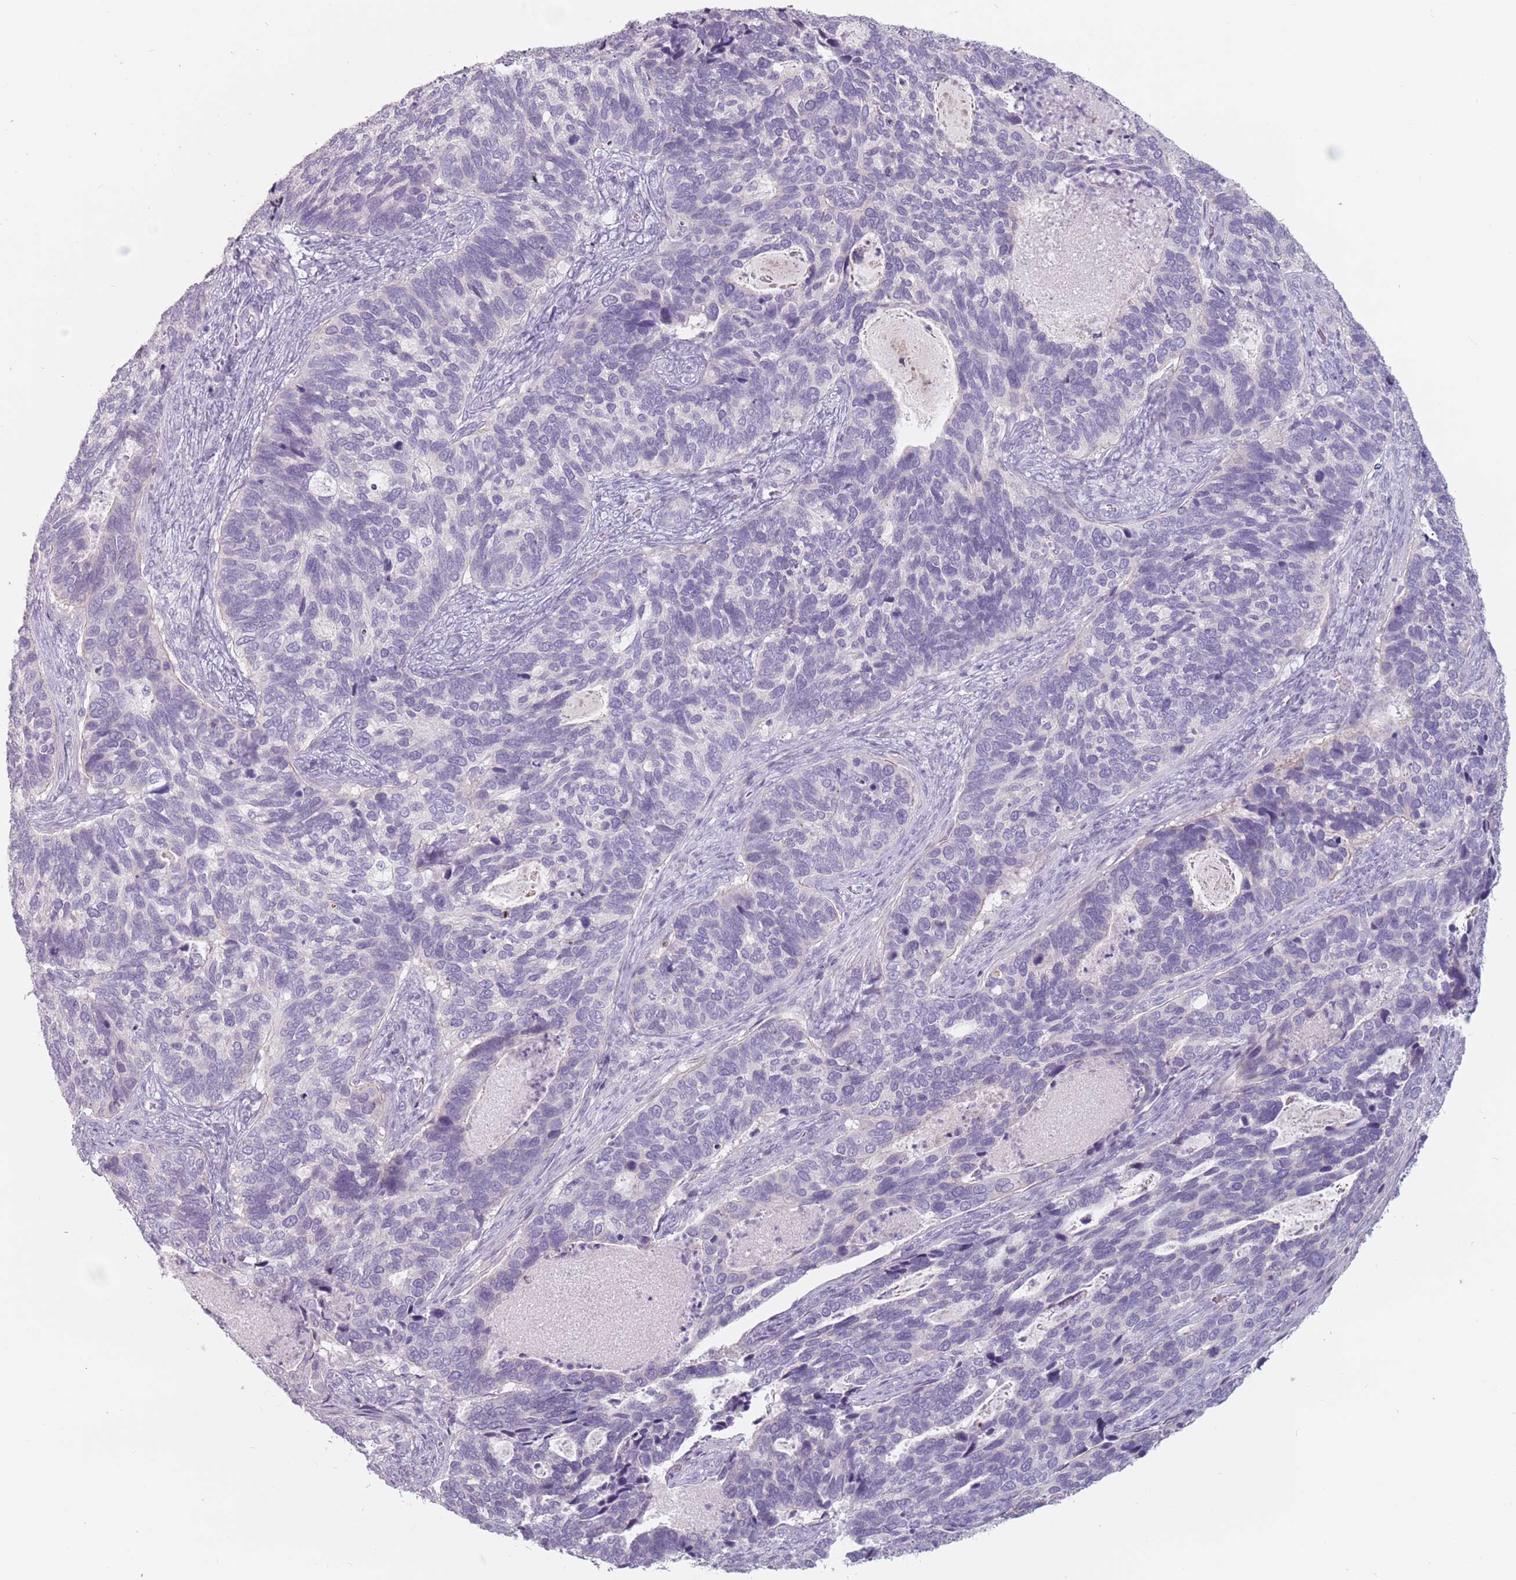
{"staining": {"intensity": "negative", "quantity": "none", "location": "none"}, "tissue": "cervical cancer", "cell_type": "Tumor cells", "image_type": "cancer", "snomed": [{"axis": "morphology", "description": "Squamous cell carcinoma, NOS"}, {"axis": "topography", "description": "Cervix"}], "caption": "Tumor cells are negative for protein expression in human cervical squamous cell carcinoma. (Stains: DAB immunohistochemistry (IHC) with hematoxylin counter stain, Microscopy: brightfield microscopy at high magnification).", "gene": "CEP19", "patient": {"sex": "female", "age": 38}}